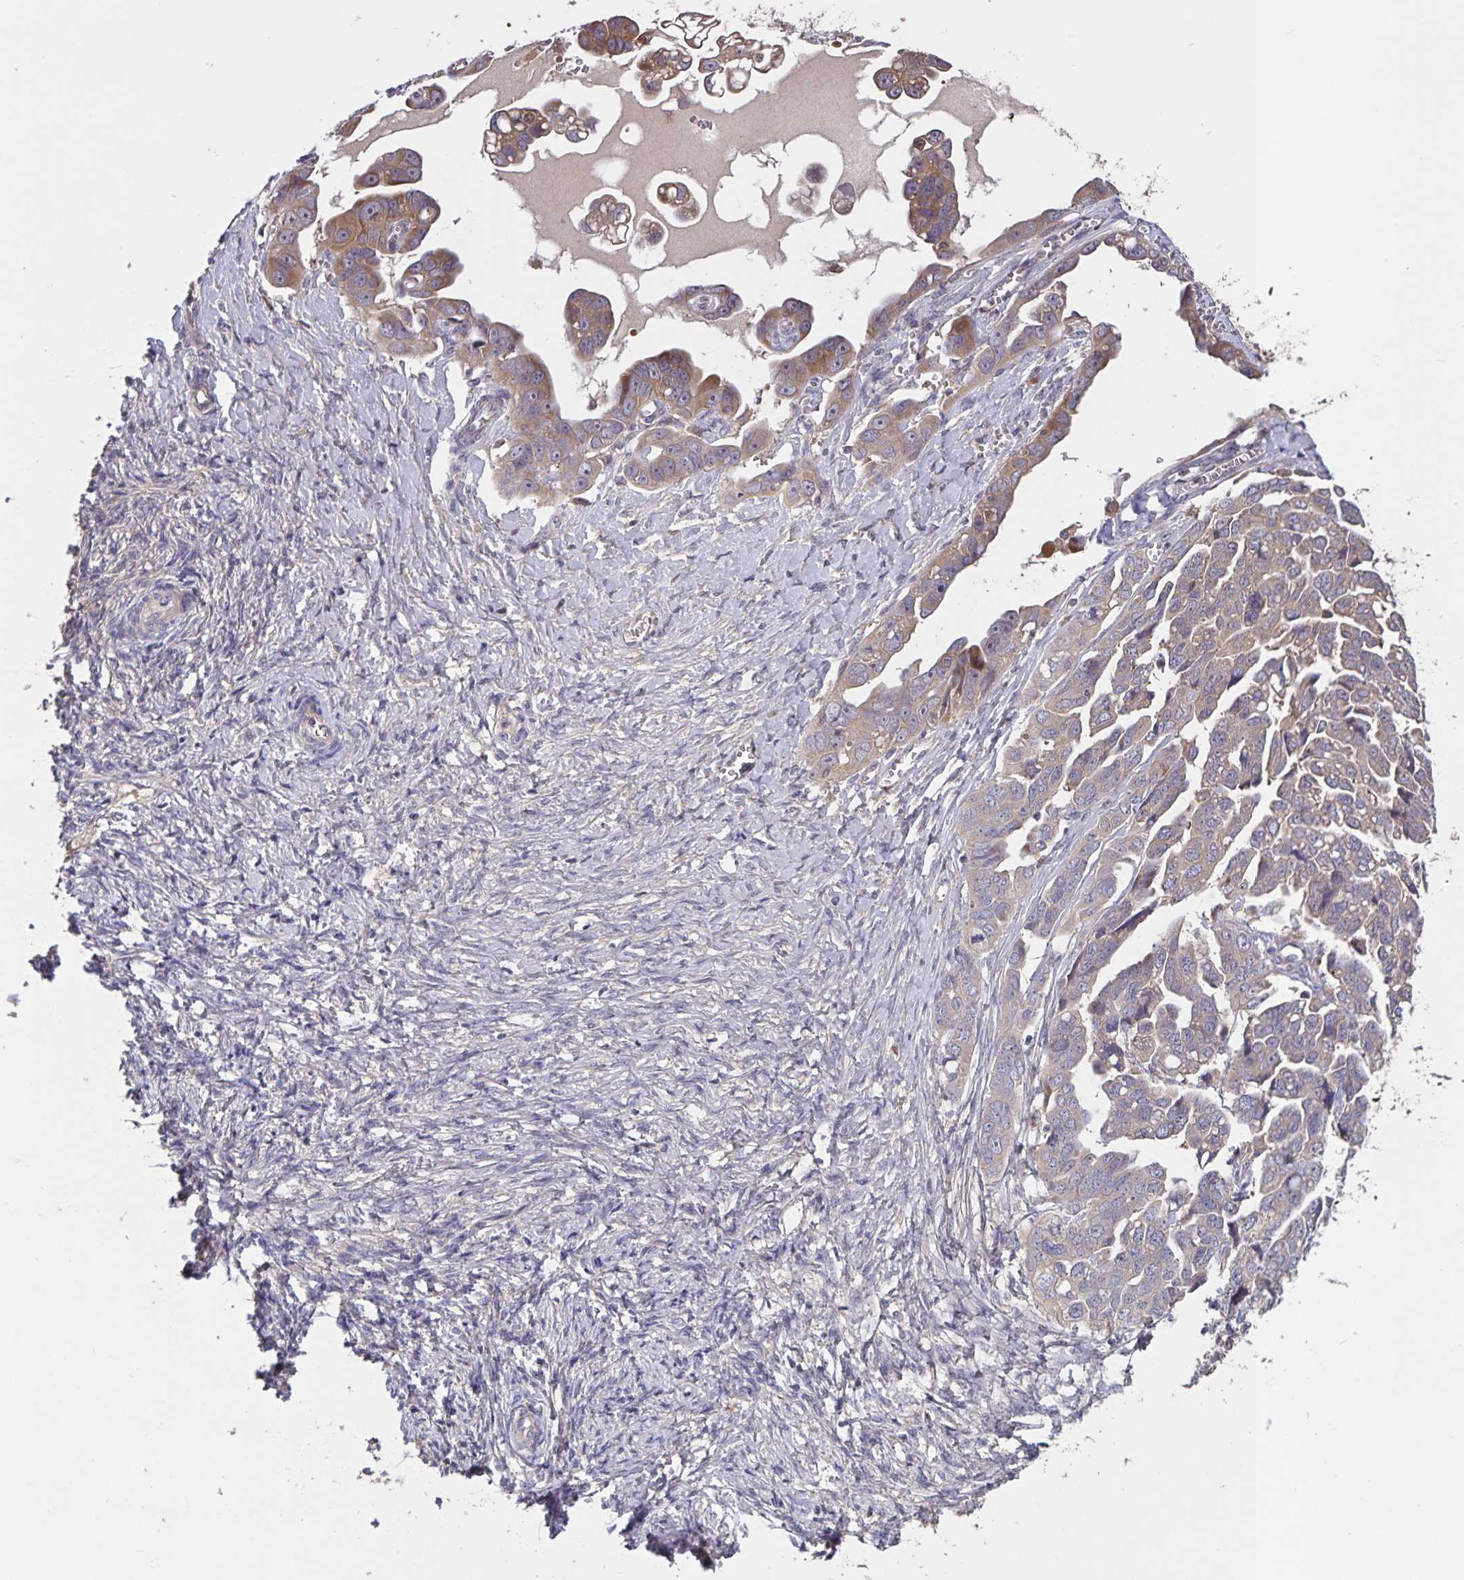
{"staining": {"intensity": "weak", "quantity": "25%-75%", "location": "cytoplasmic/membranous"}, "tissue": "ovarian cancer", "cell_type": "Tumor cells", "image_type": "cancer", "snomed": [{"axis": "morphology", "description": "Cystadenocarcinoma, serous, NOS"}, {"axis": "topography", "description": "Ovary"}], "caption": "Immunohistochemical staining of human serous cystadenocarcinoma (ovarian) reveals weak cytoplasmic/membranous protein staining in approximately 25%-75% of tumor cells.", "gene": "FBXL16", "patient": {"sex": "female", "age": 59}}